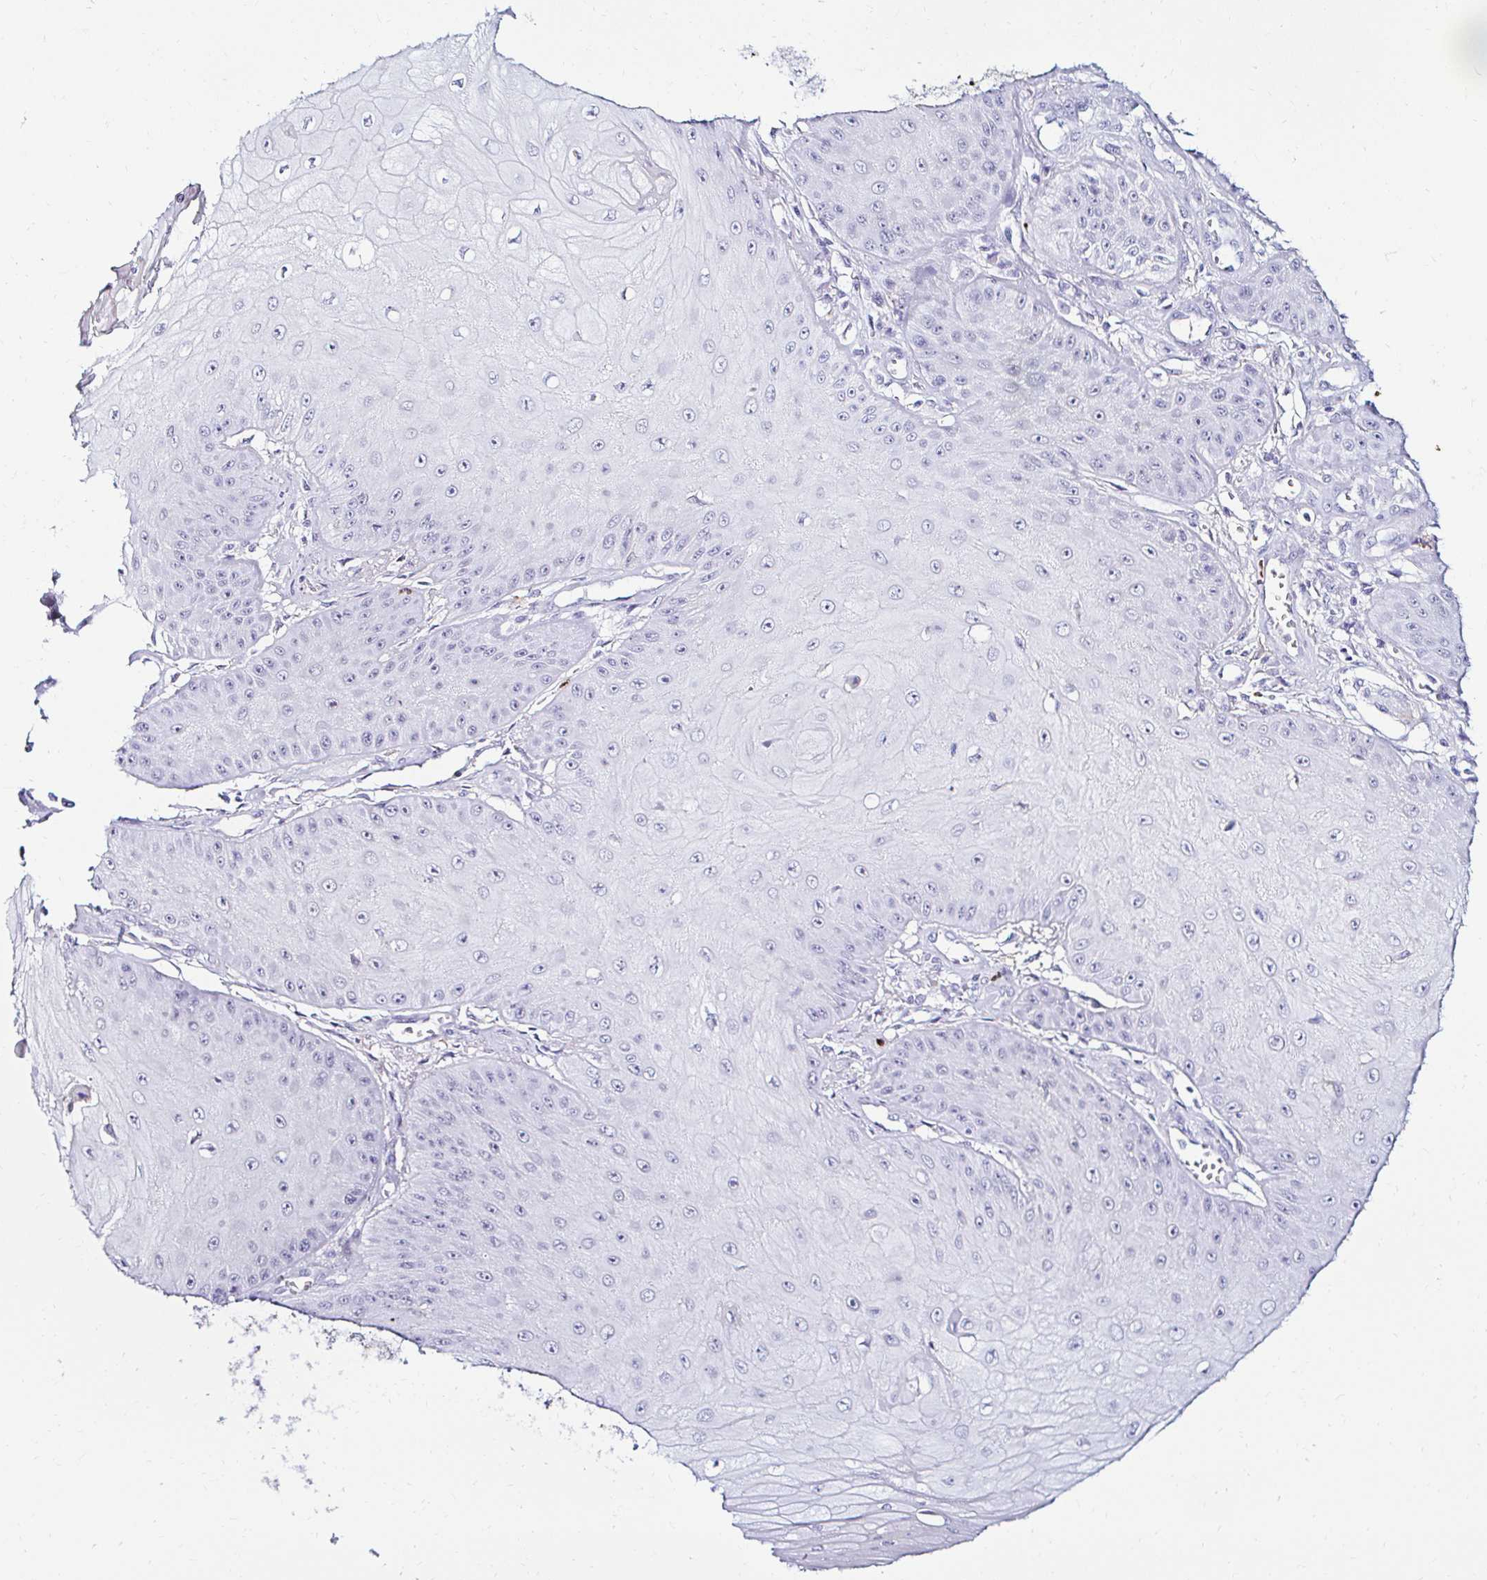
{"staining": {"intensity": "negative", "quantity": "none", "location": "none"}, "tissue": "skin cancer", "cell_type": "Tumor cells", "image_type": "cancer", "snomed": [{"axis": "morphology", "description": "Squamous cell carcinoma, NOS"}, {"axis": "topography", "description": "Skin"}], "caption": "An image of skin cancer stained for a protein displays no brown staining in tumor cells.", "gene": "CYBB", "patient": {"sex": "male", "age": 70}}